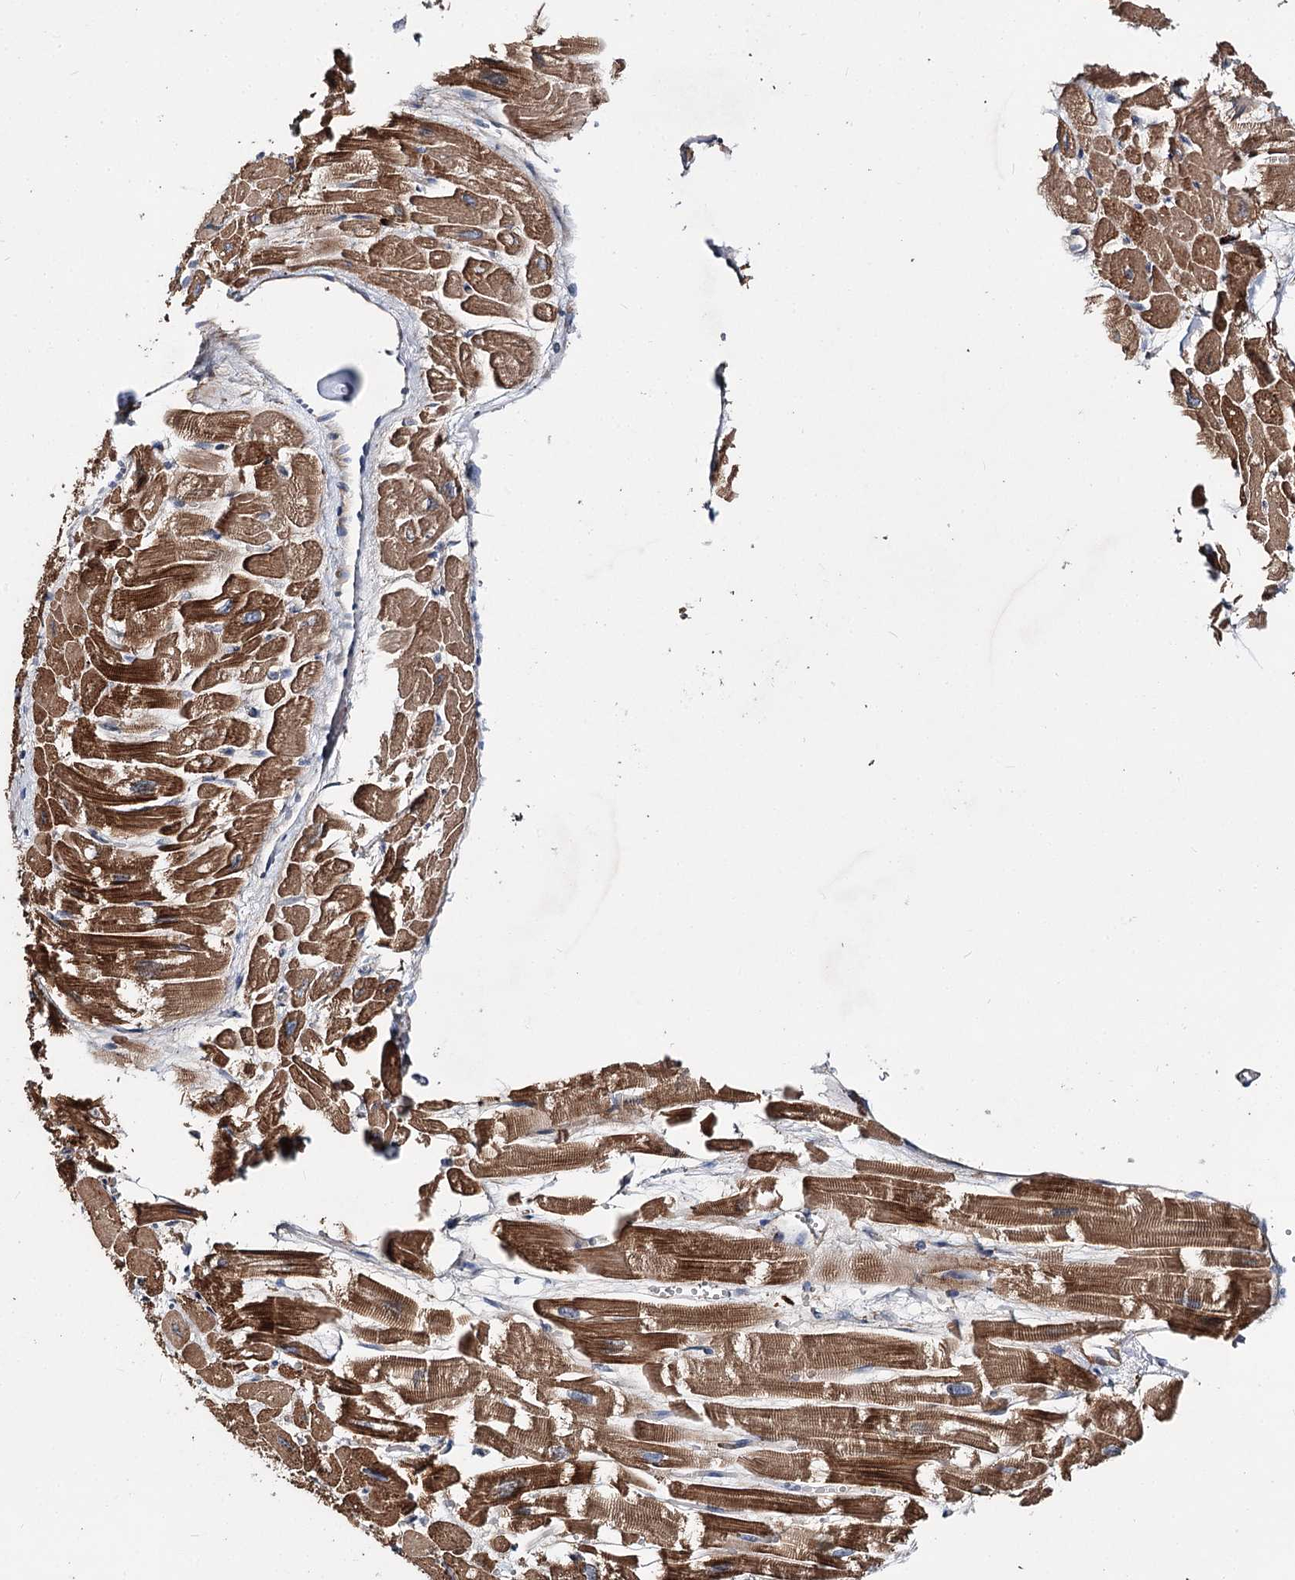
{"staining": {"intensity": "strong", "quantity": ">75%", "location": "cytoplasmic/membranous"}, "tissue": "heart muscle", "cell_type": "Cardiomyocytes", "image_type": "normal", "snomed": [{"axis": "morphology", "description": "Normal tissue, NOS"}, {"axis": "topography", "description": "Heart"}], "caption": "A micrograph of human heart muscle stained for a protein displays strong cytoplasmic/membranous brown staining in cardiomyocytes.", "gene": "MINDY3", "patient": {"sex": "male", "age": 54}}